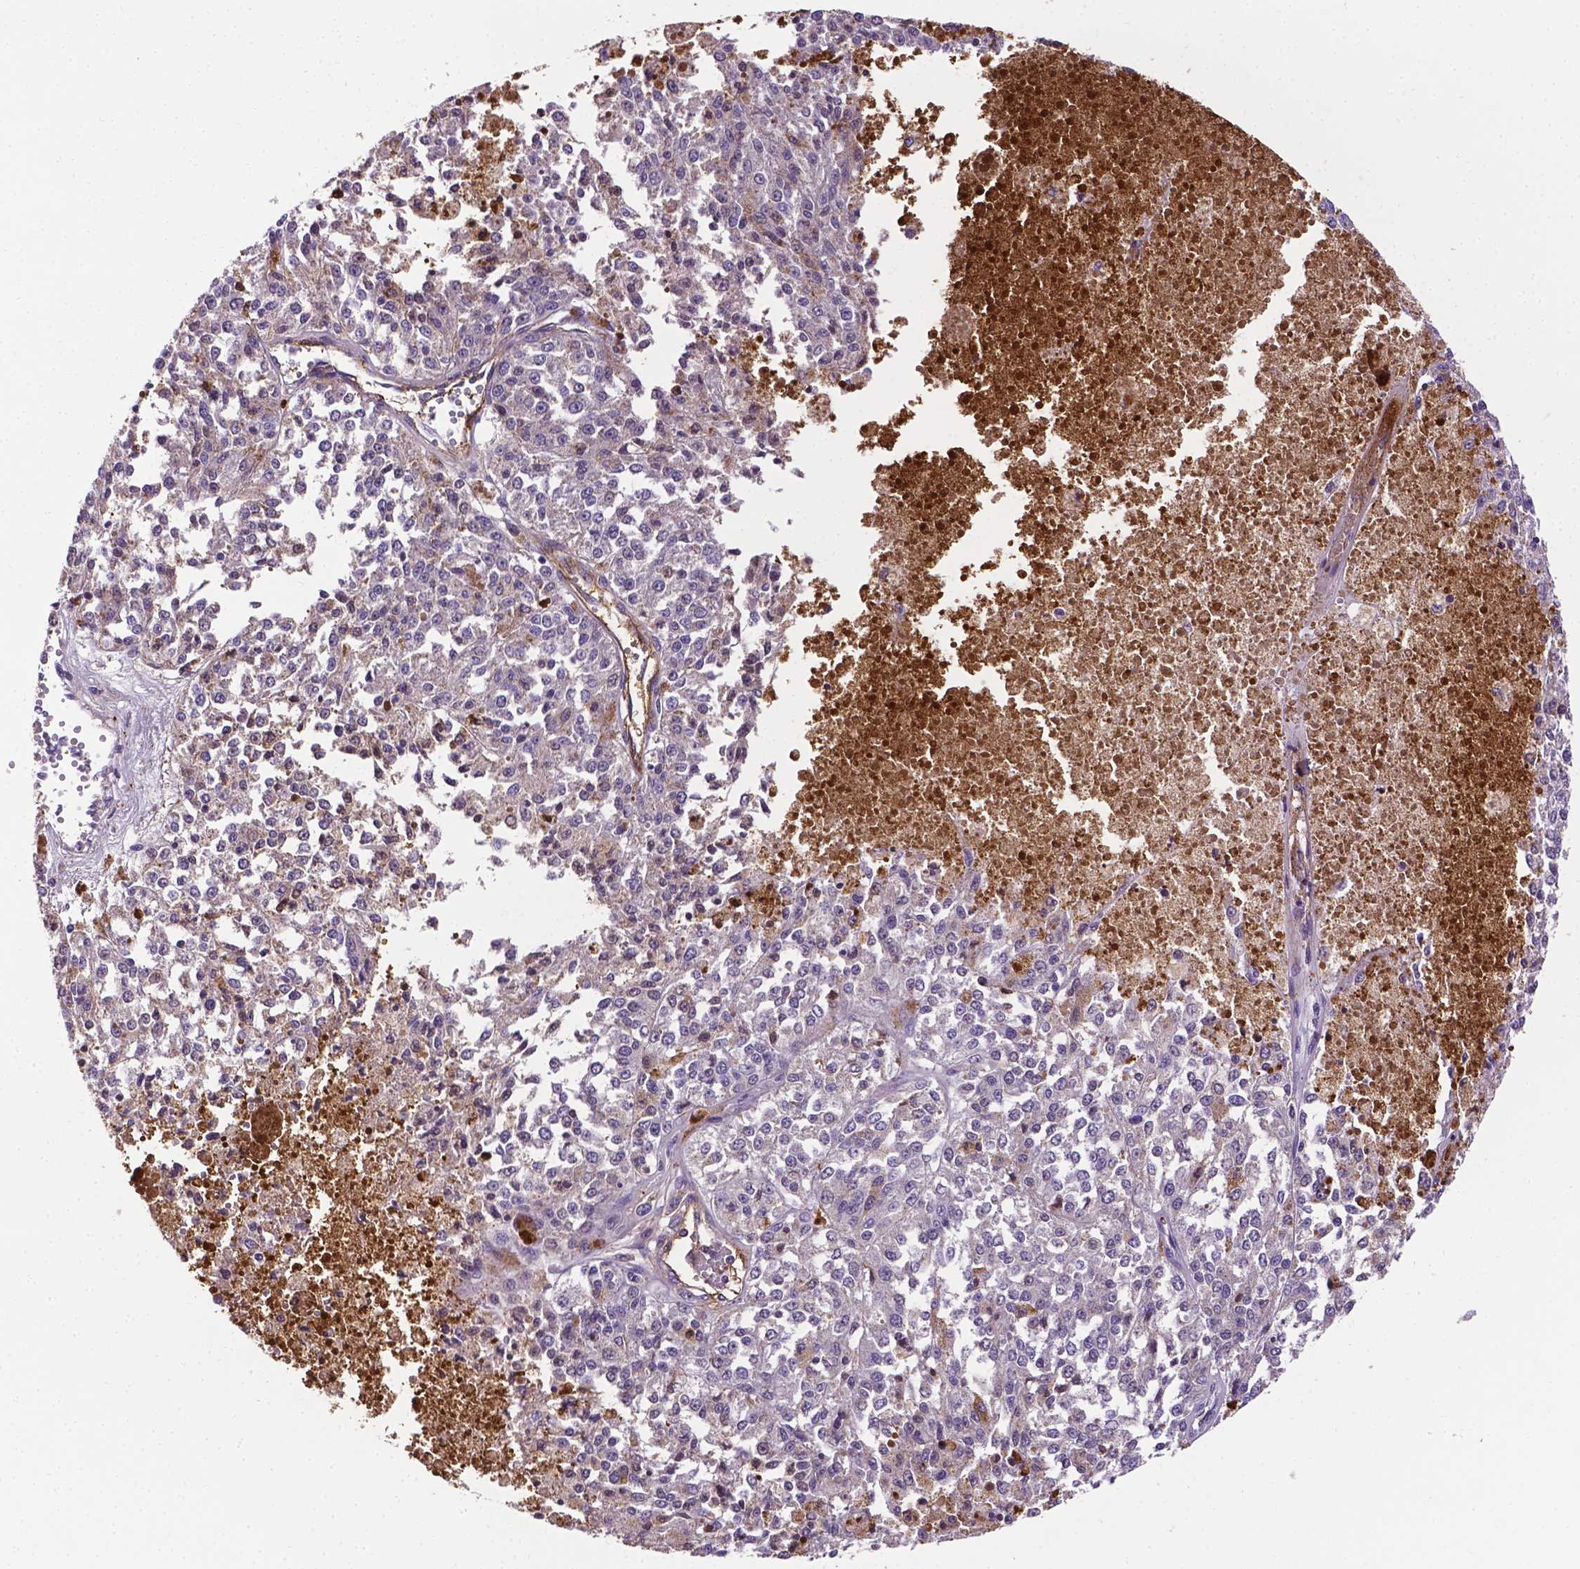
{"staining": {"intensity": "negative", "quantity": "none", "location": "none"}, "tissue": "melanoma", "cell_type": "Tumor cells", "image_type": "cancer", "snomed": [{"axis": "morphology", "description": "Malignant melanoma, Metastatic site"}, {"axis": "topography", "description": "Lymph node"}], "caption": "Tumor cells are negative for brown protein staining in melanoma.", "gene": "APOE", "patient": {"sex": "female", "age": 64}}